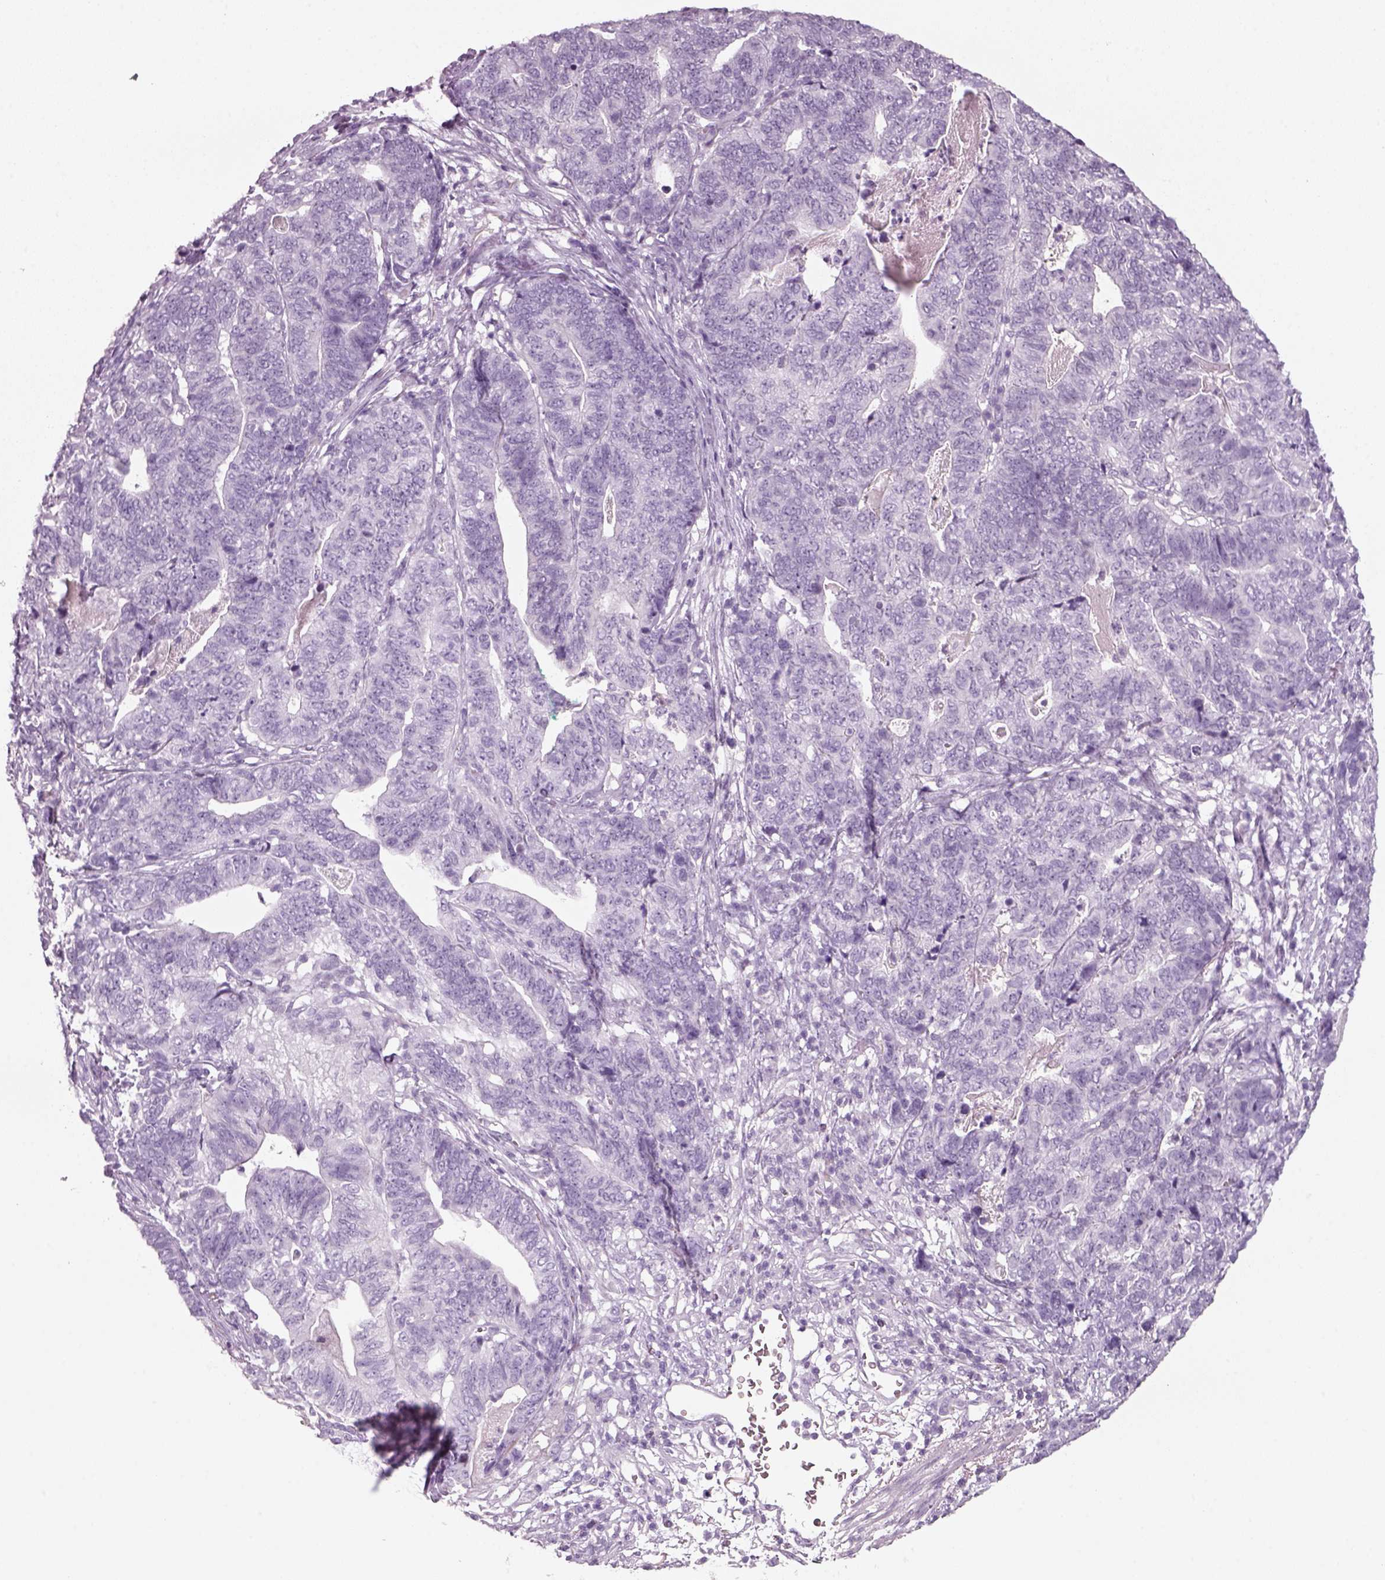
{"staining": {"intensity": "negative", "quantity": "none", "location": "none"}, "tissue": "stomach cancer", "cell_type": "Tumor cells", "image_type": "cancer", "snomed": [{"axis": "morphology", "description": "Adenocarcinoma, NOS"}, {"axis": "topography", "description": "Stomach, upper"}], "caption": "The IHC micrograph has no significant positivity in tumor cells of stomach adenocarcinoma tissue.", "gene": "SLC6A2", "patient": {"sex": "female", "age": 67}}